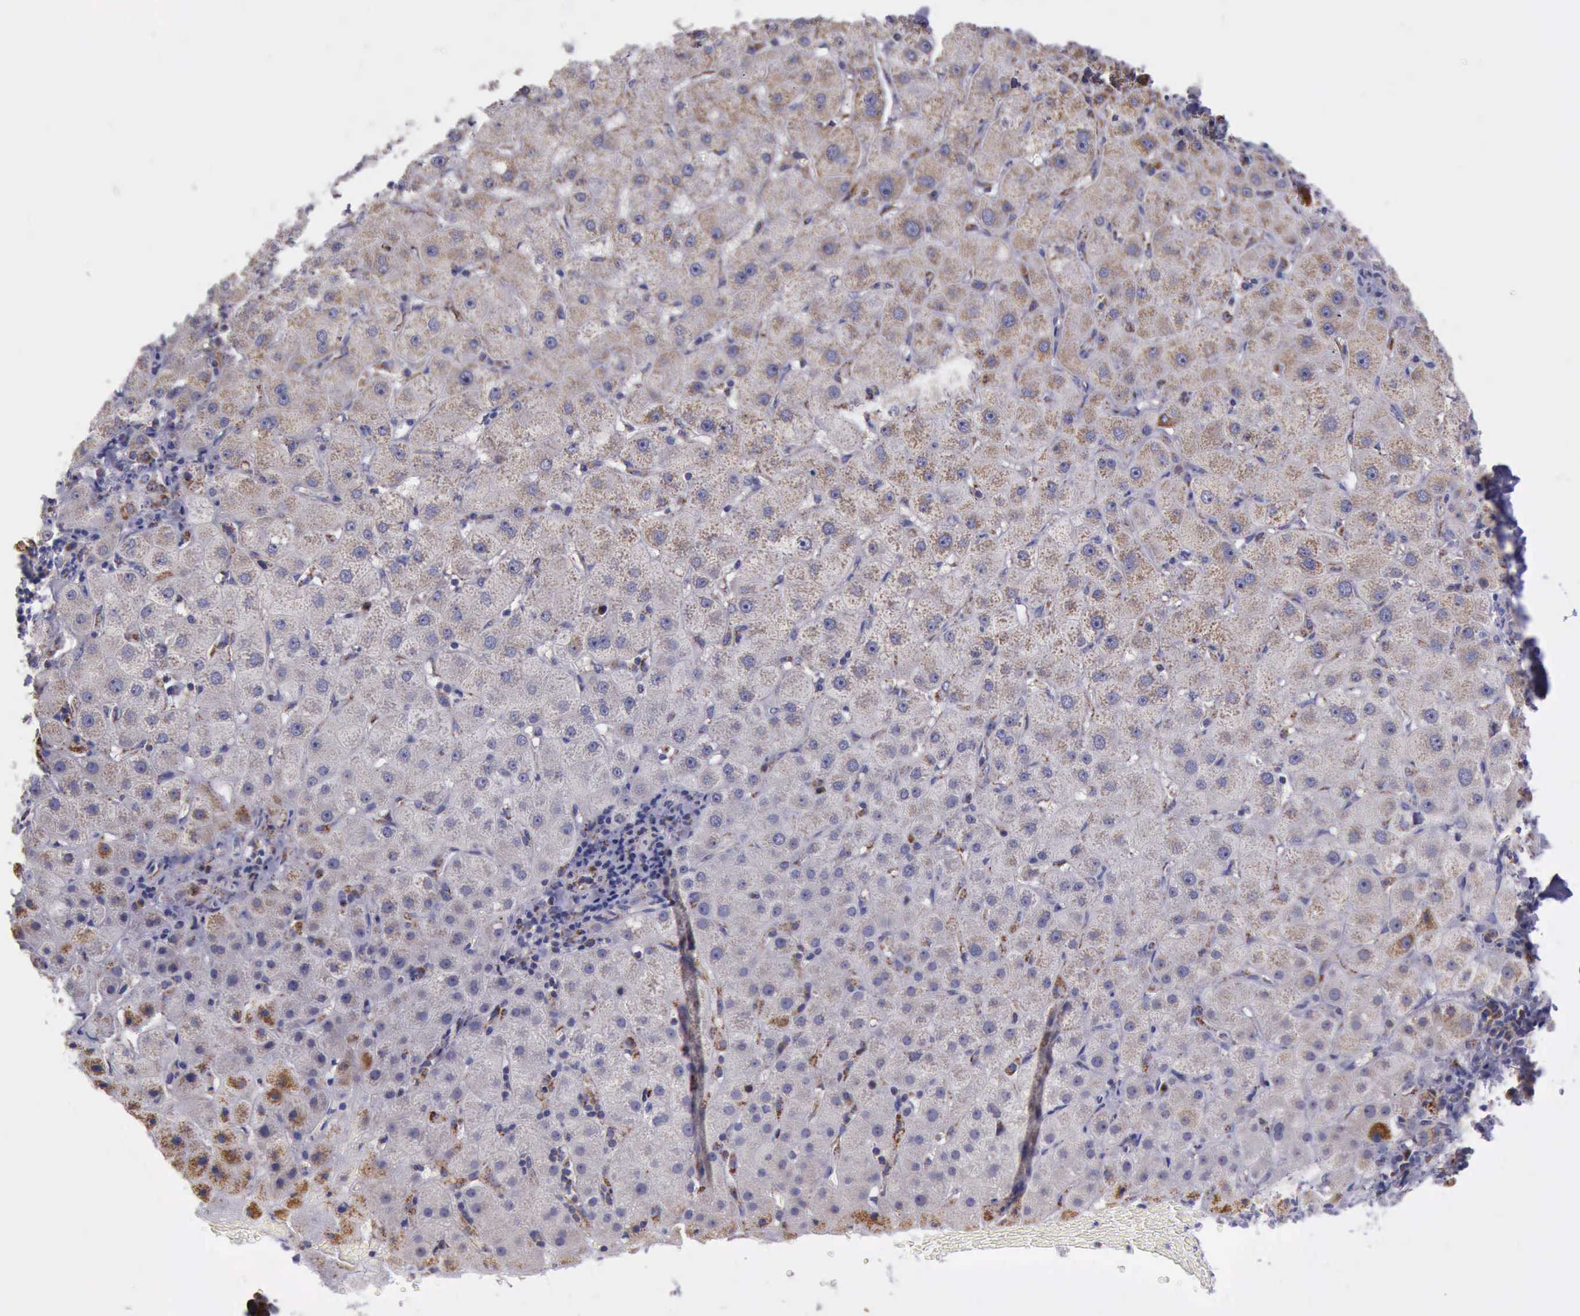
{"staining": {"intensity": "moderate", "quantity": ">75%", "location": "cytoplasmic/membranous"}, "tissue": "liver cancer", "cell_type": "Tumor cells", "image_type": "cancer", "snomed": [{"axis": "morphology", "description": "Cholangiocarcinoma"}, {"axis": "topography", "description": "Liver"}], "caption": "The immunohistochemical stain labels moderate cytoplasmic/membranous staining in tumor cells of liver cancer tissue.", "gene": "TXN2", "patient": {"sex": "female", "age": 79}}